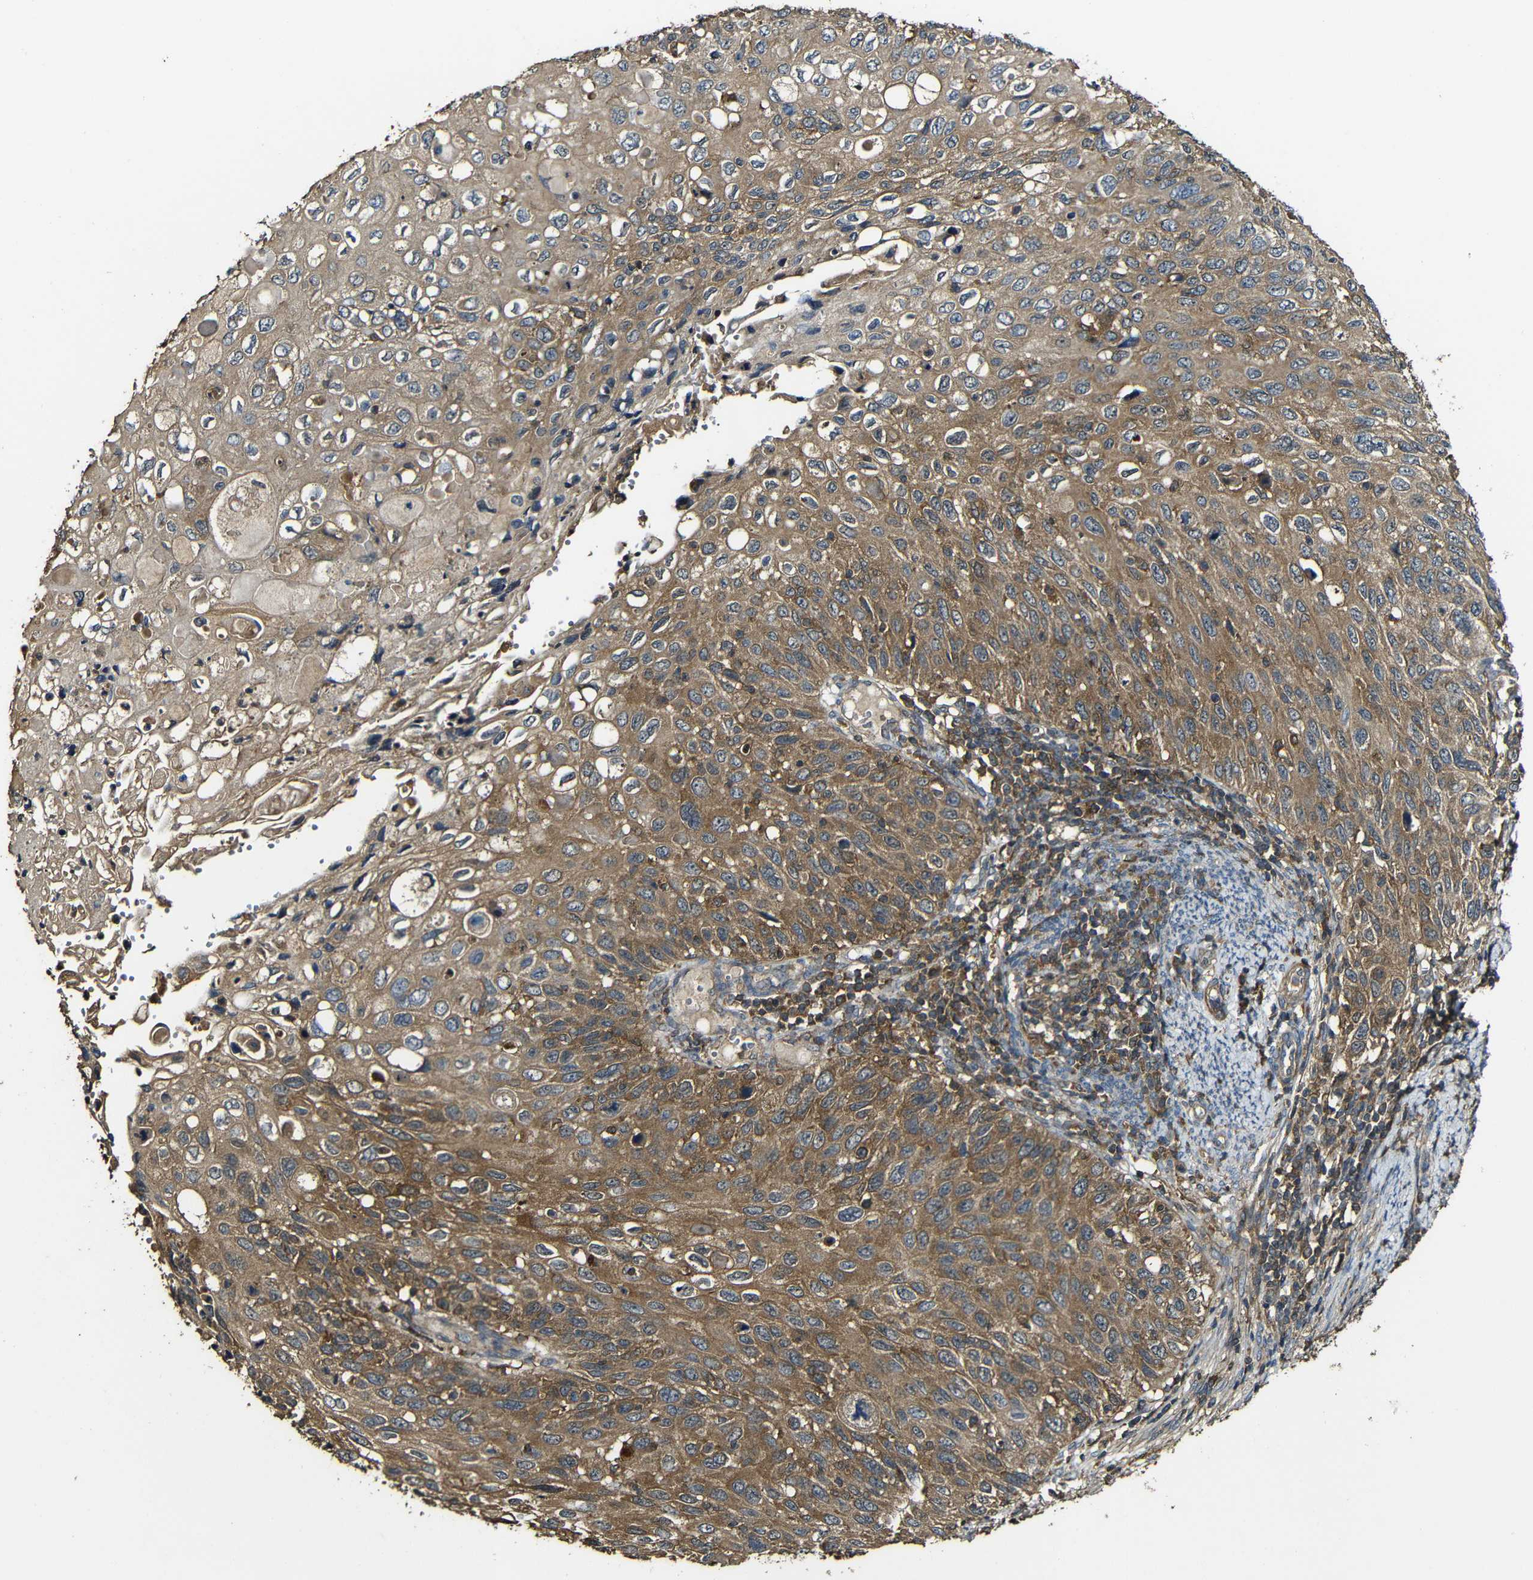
{"staining": {"intensity": "moderate", "quantity": ">75%", "location": "cytoplasmic/membranous"}, "tissue": "cervical cancer", "cell_type": "Tumor cells", "image_type": "cancer", "snomed": [{"axis": "morphology", "description": "Squamous cell carcinoma, NOS"}, {"axis": "topography", "description": "Cervix"}], "caption": "Cervical cancer (squamous cell carcinoma) was stained to show a protein in brown. There is medium levels of moderate cytoplasmic/membranous positivity in approximately >75% of tumor cells.", "gene": "CASP8", "patient": {"sex": "female", "age": 70}}